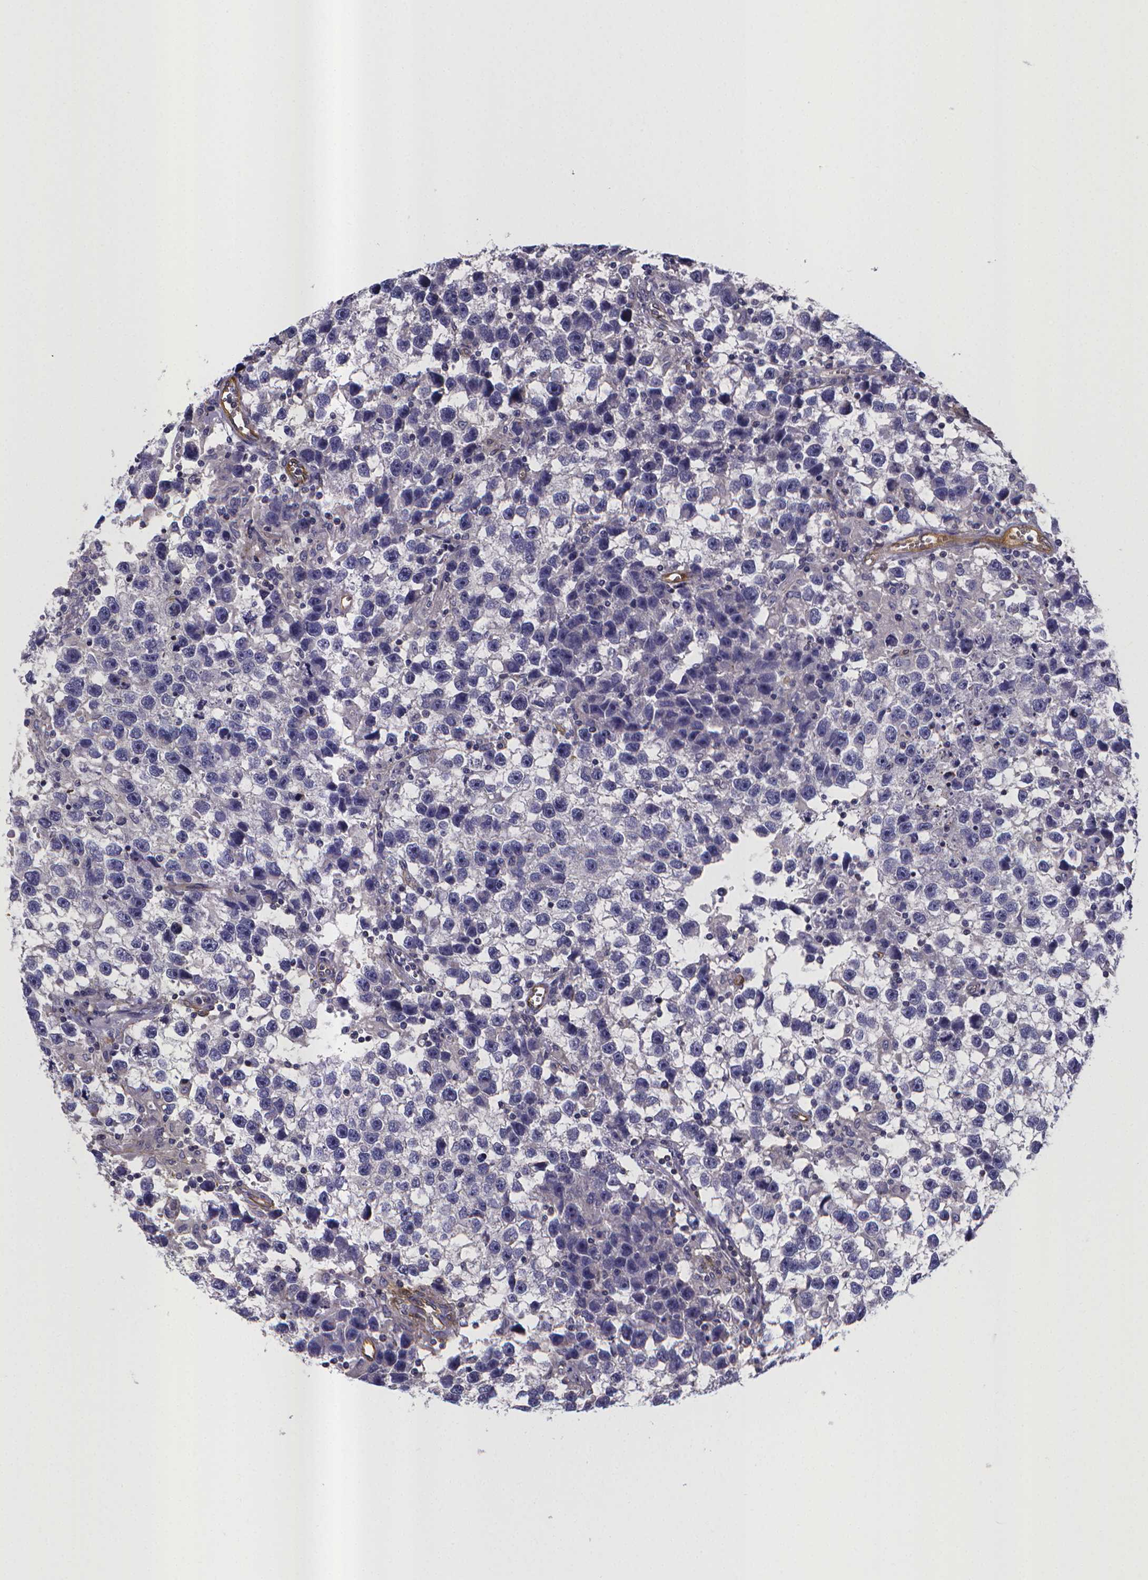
{"staining": {"intensity": "negative", "quantity": "none", "location": "none"}, "tissue": "testis cancer", "cell_type": "Tumor cells", "image_type": "cancer", "snomed": [{"axis": "morphology", "description": "Seminoma, NOS"}, {"axis": "topography", "description": "Testis"}], "caption": "High magnification brightfield microscopy of testis seminoma stained with DAB (3,3'-diaminobenzidine) (brown) and counterstained with hematoxylin (blue): tumor cells show no significant expression. (DAB immunohistochemistry (IHC) with hematoxylin counter stain).", "gene": "RERG", "patient": {"sex": "male", "age": 43}}